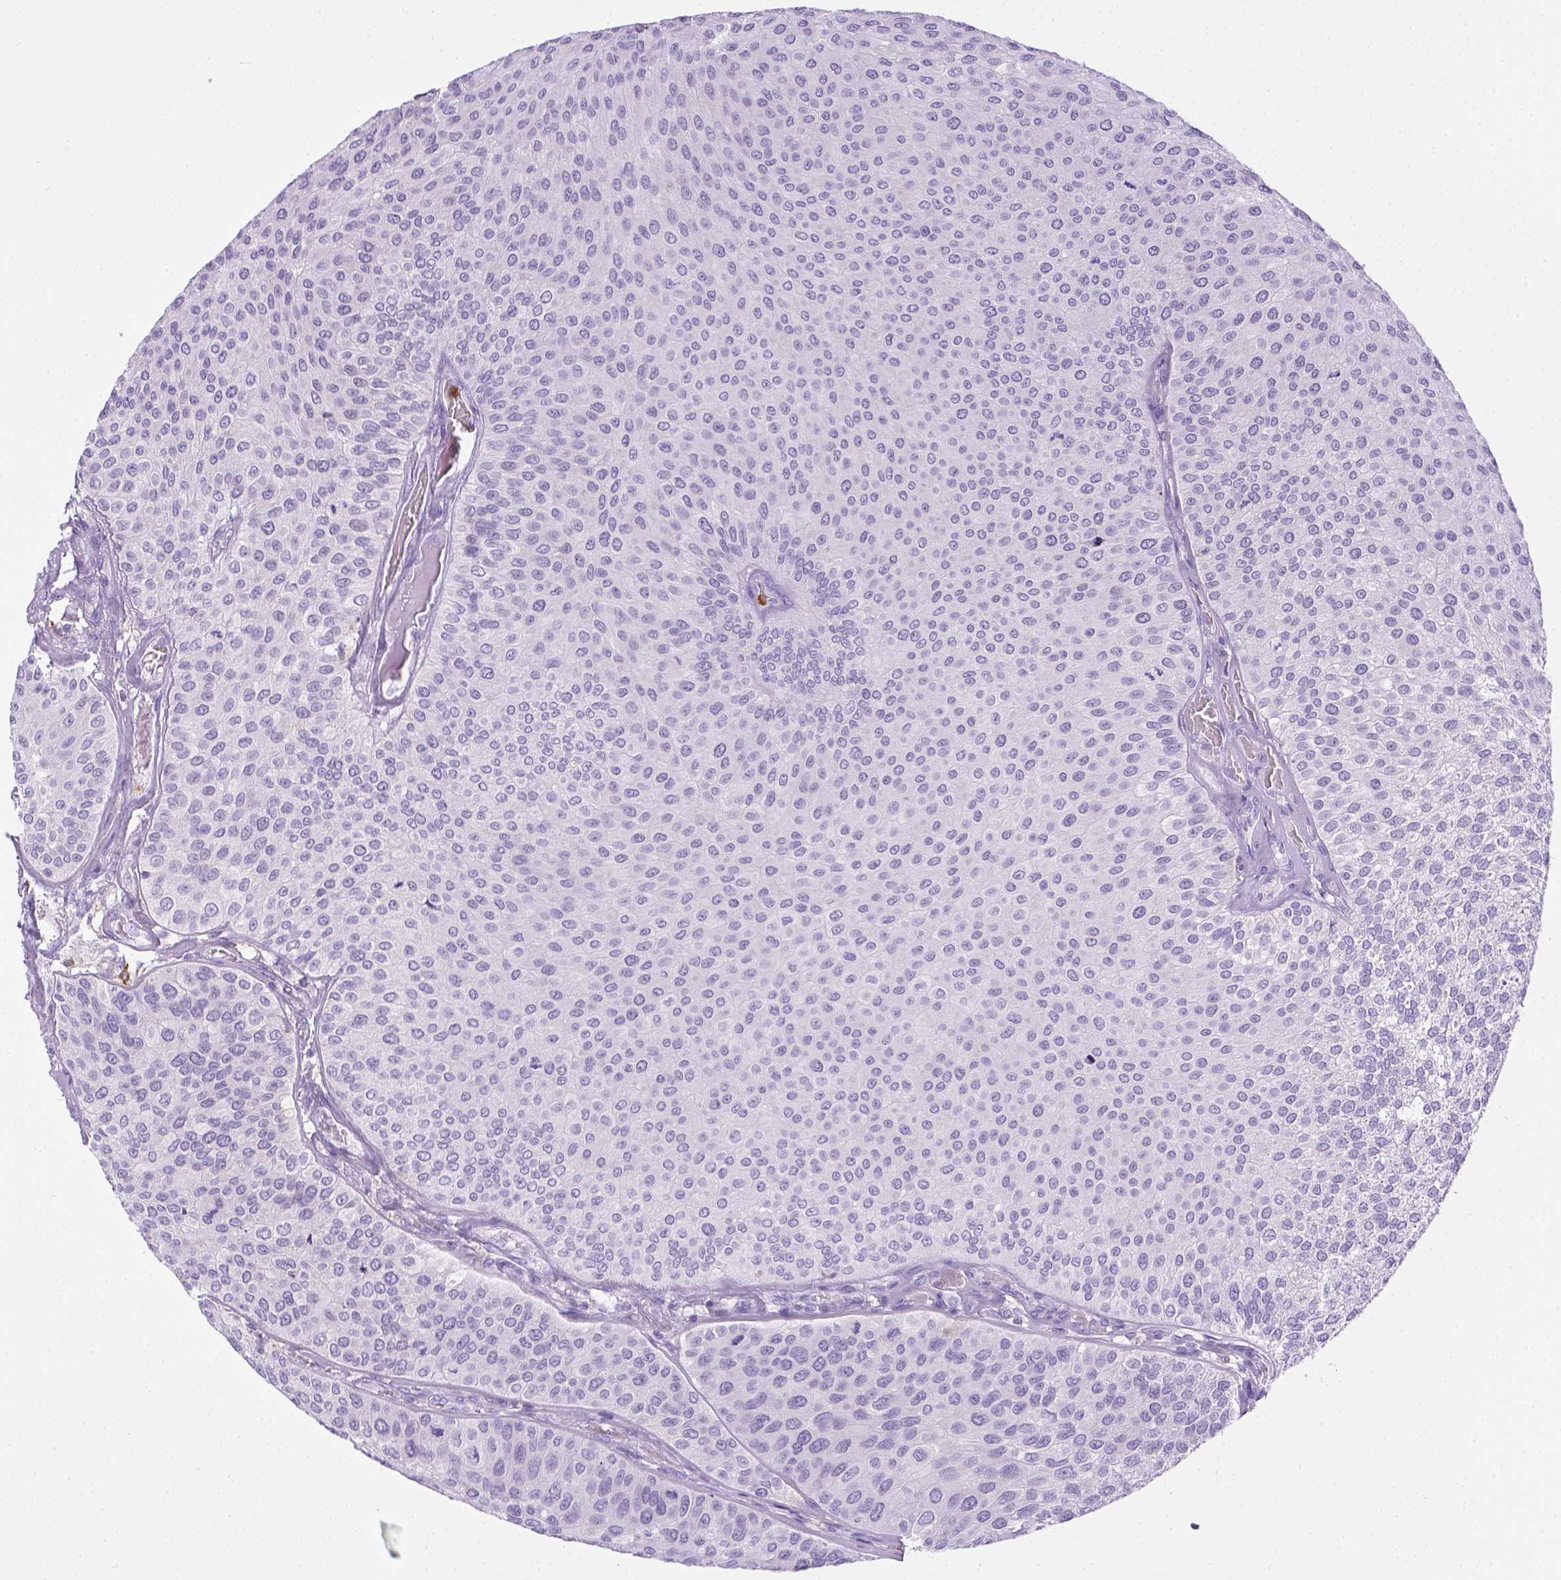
{"staining": {"intensity": "negative", "quantity": "none", "location": "none"}, "tissue": "urothelial cancer", "cell_type": "Tumor cells", "image_type": "cancer", "snomed": [{"axis": "morphology", "description": "Urothelial carcinoma, Low grade"}, {"axis": "topography", "description": "Urinary bladder"}], "caption": "IHC of human urothelial carcinoma (low-grade) exhibits no staining in tumor cells.", "gene": "ITGAM", "patient": {"sex": "female", "age": 87}}